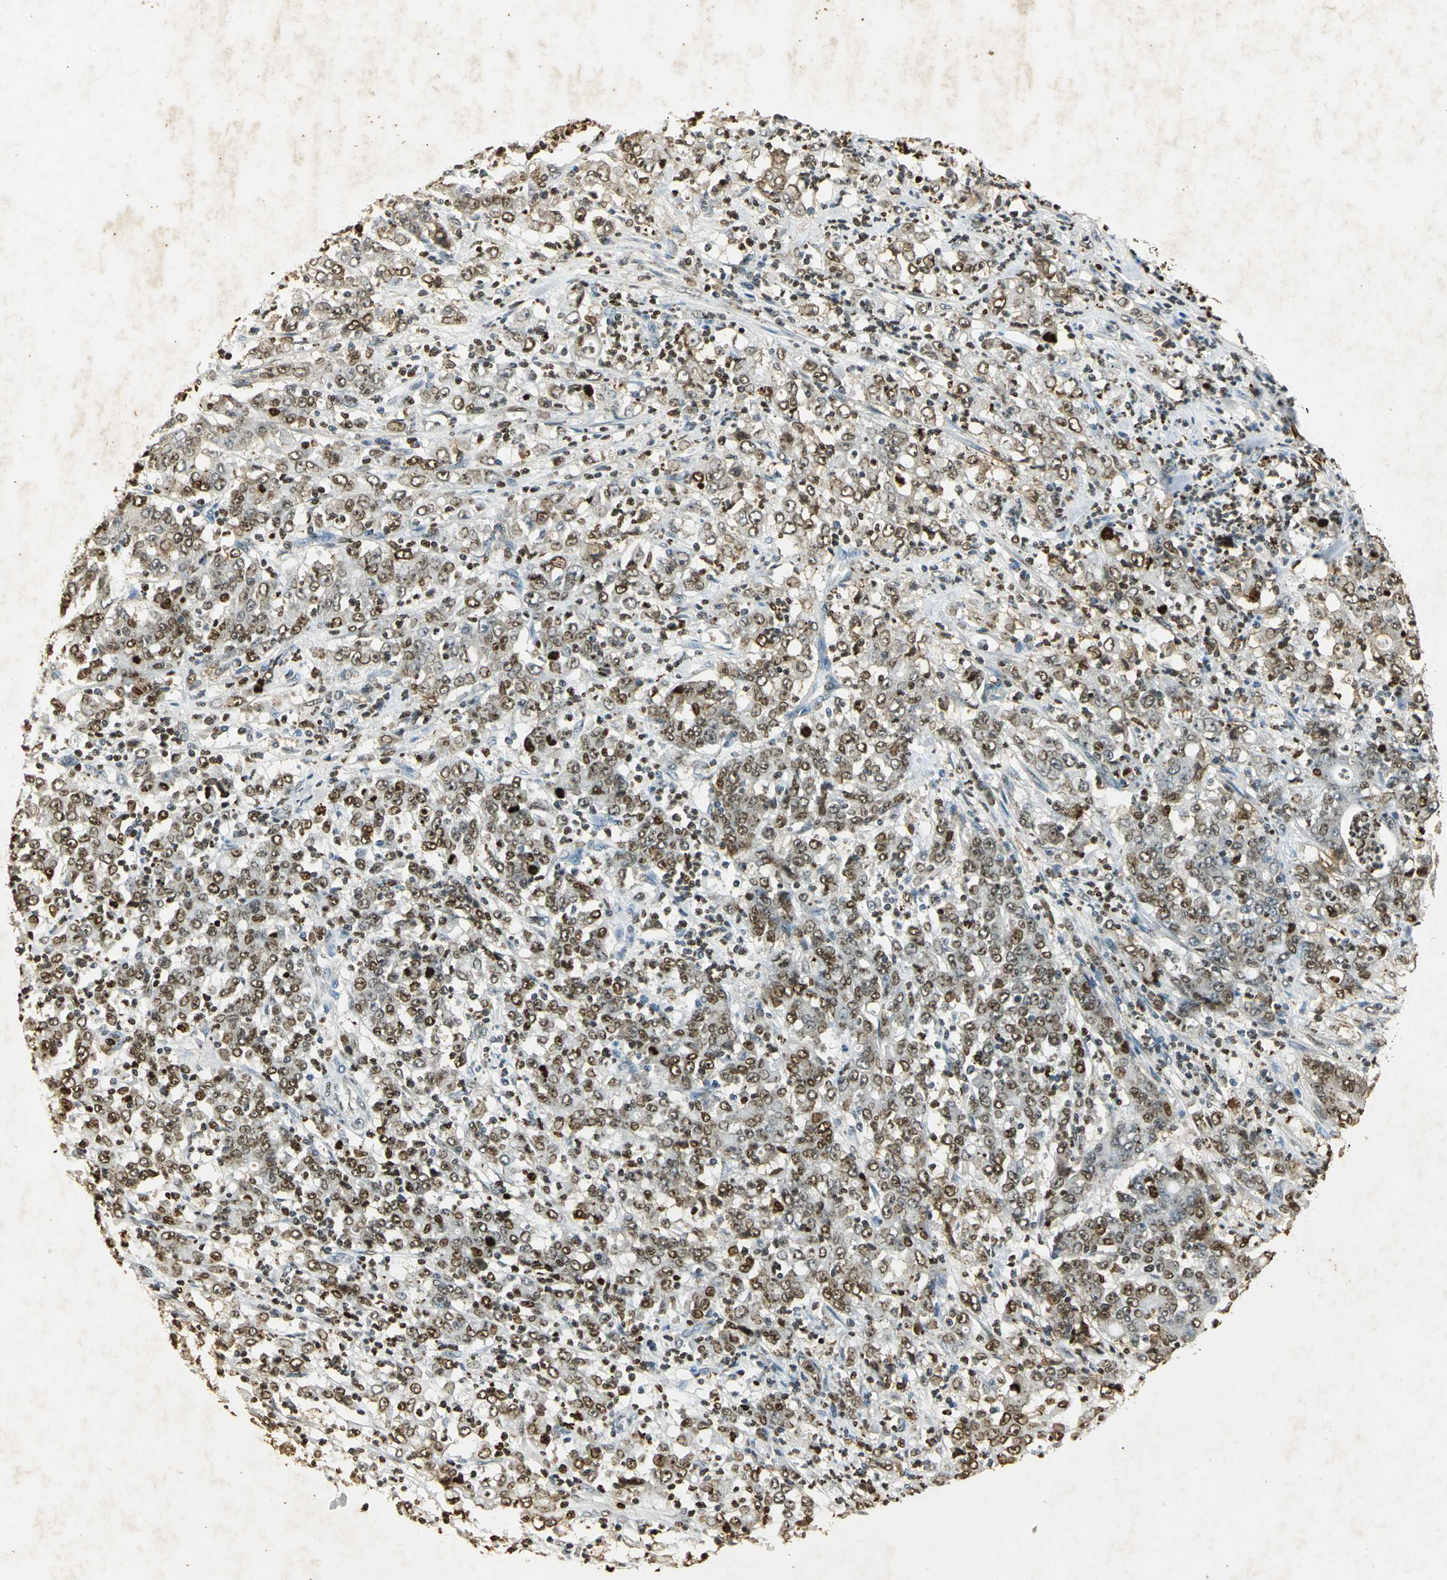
{"staining": {"intensity": "moderate", "quantity": ">75%", "location": "cytoplasmic/membranous,nuclear"}, "tissue": "stomach cancer", "cell_type": "Tumor cells", "image_type": "cancer", "snomed": [{"axis": "morphology", "description": "Adenocarcinoma, NOS"}, {"axis": "topography", "description": "Stomach, lower"}], "caption": "This is a histology image of immunohistochemistry staining of stomach cancer, which shows moderate positivity in the cytoplasmic/membranous and nuclear of tumor cells.", "gene": "ANXA4", "patient": {"sex": "female", "age": 71}}